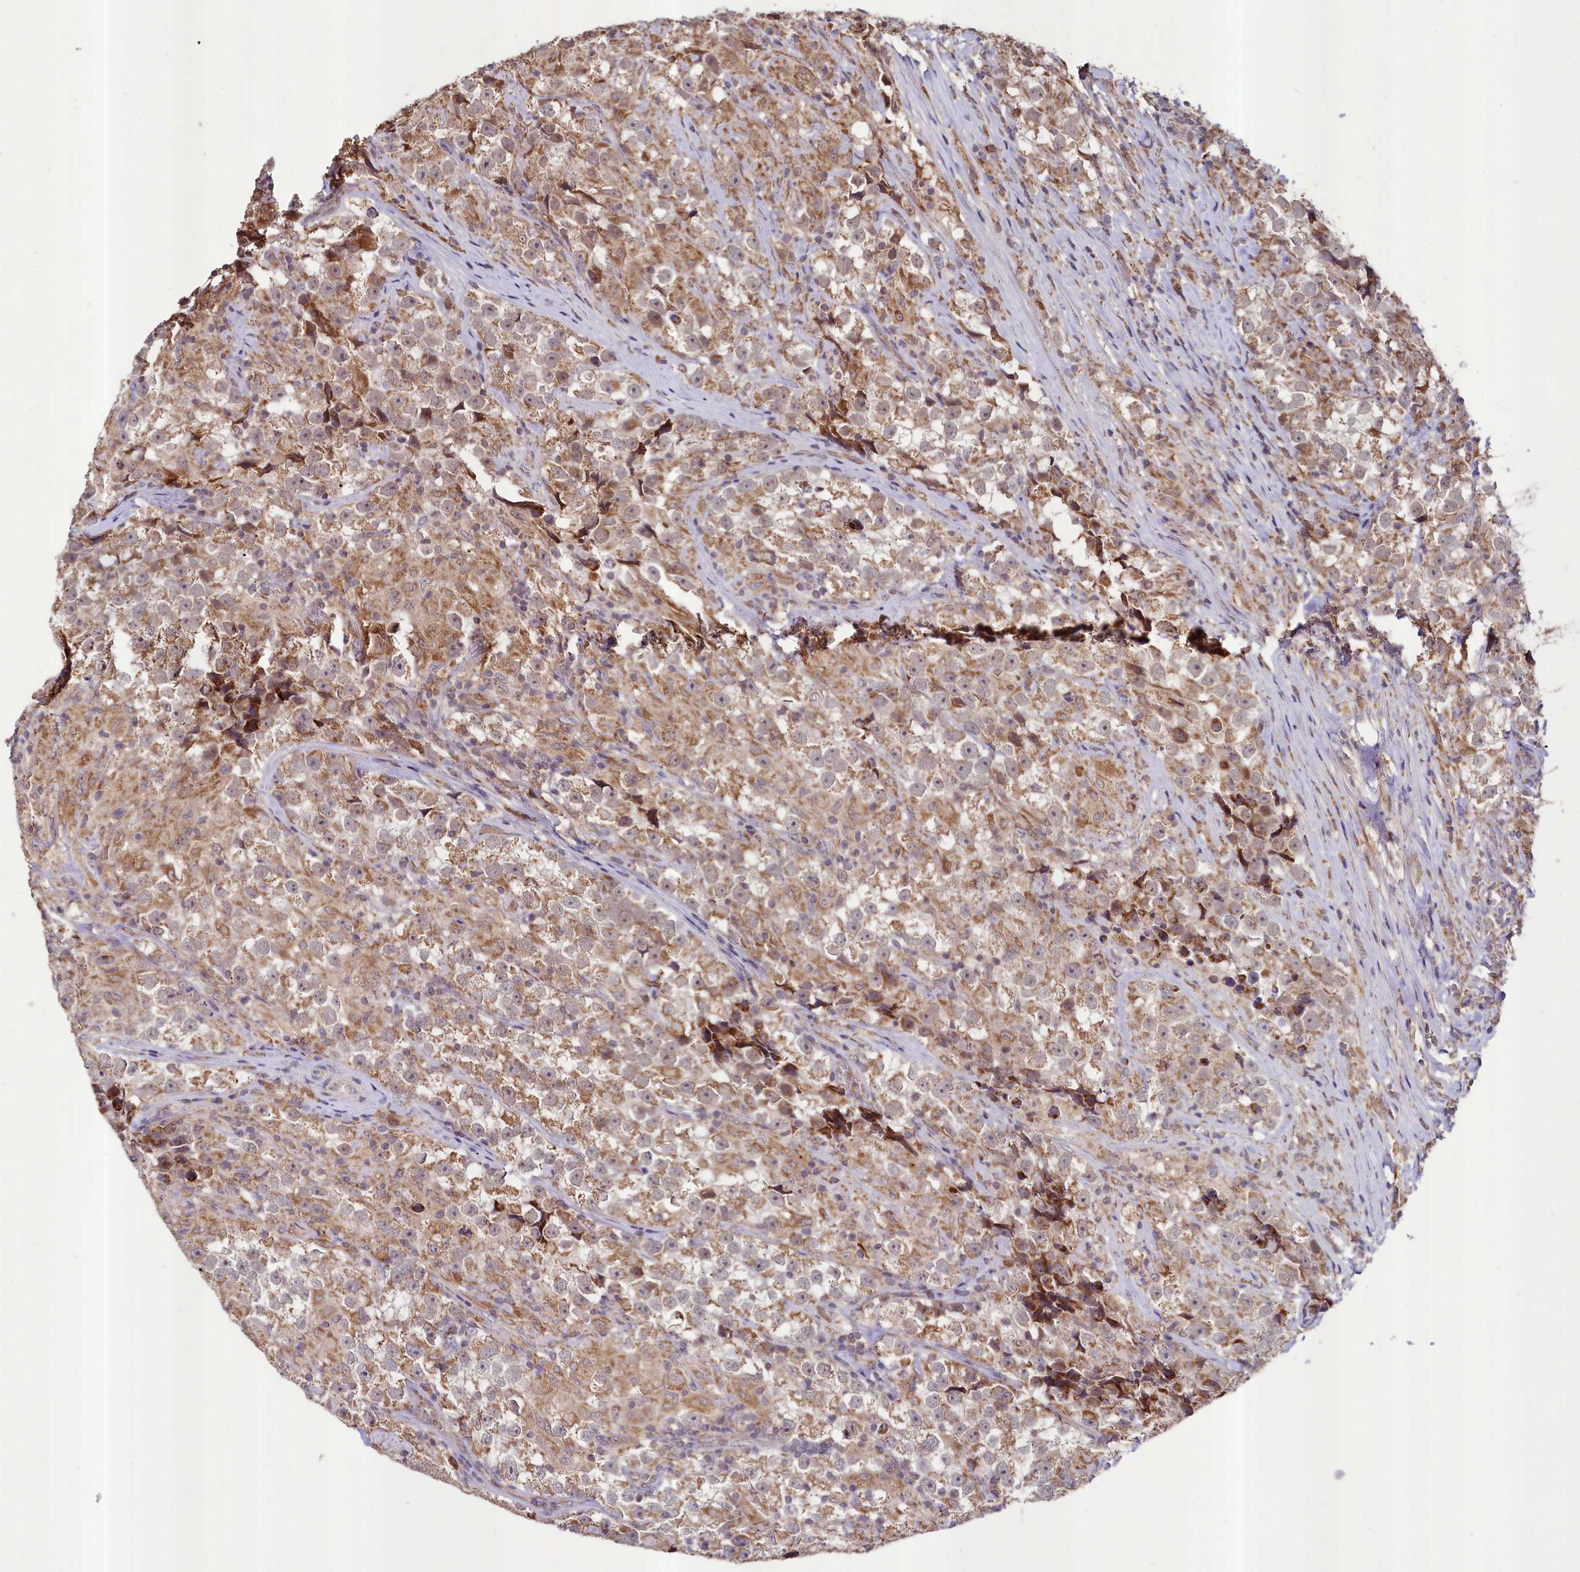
{"staining": {"intensity": "moderate", "quantity": ">75%", "location": "cytoplasmic/membranous"}, "tissue": "testis cancer", "cell_type": "Tumor cells", "image_type": "cancer", "snomed": [{"axis": "morphology", "description": "Seminoma, NOS"}, {"axis": "topography", "description": "Testis"}], "caption": "Immunohistochemical staining of testis cancer (seminoma) demonstrates medium levels of moderate cytoplasmic/membranous protein expression in approximately >75% of tumor cells.", "gene": "METTL4", "patient": {"sex": "male", "age": 46}}